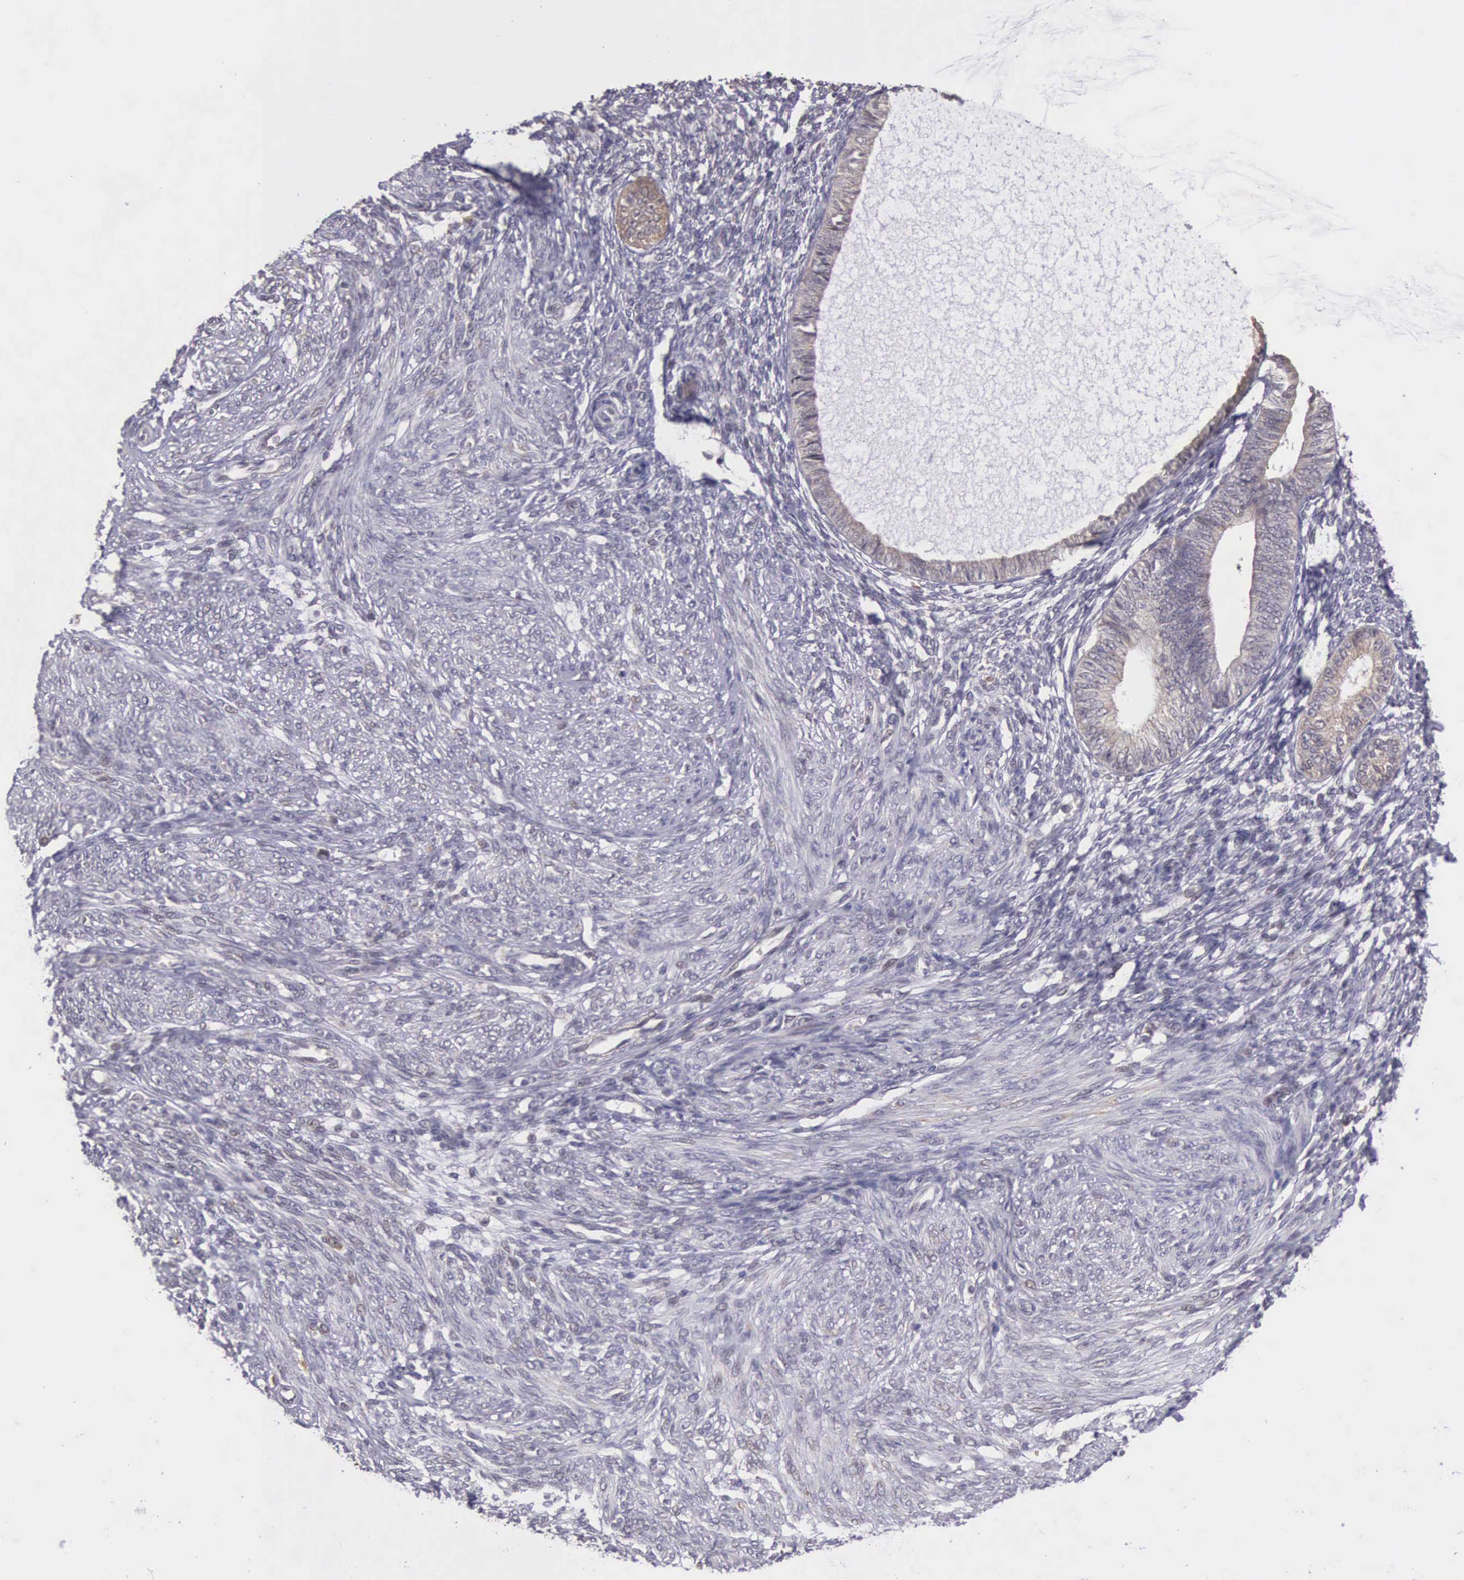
{"staining": {"intensity": "negative", "quantity": "none", "location": "none"}, "tissue": "endometrium", "cell_type": "Cells in endometrial stroma", "image_type": "normal", "snomed": [{"axis": "morphology", "description": "Normal tissue, NOS"}, {"axis": "topography", "description": "Endometrium"}], "caption": "Endometrium stained for a protein using immunohistochemistry reveals no positivity cells in endometrial stroma.", "gene": "SLC25A21", "patient": {"sex": "female", "age": 82}}